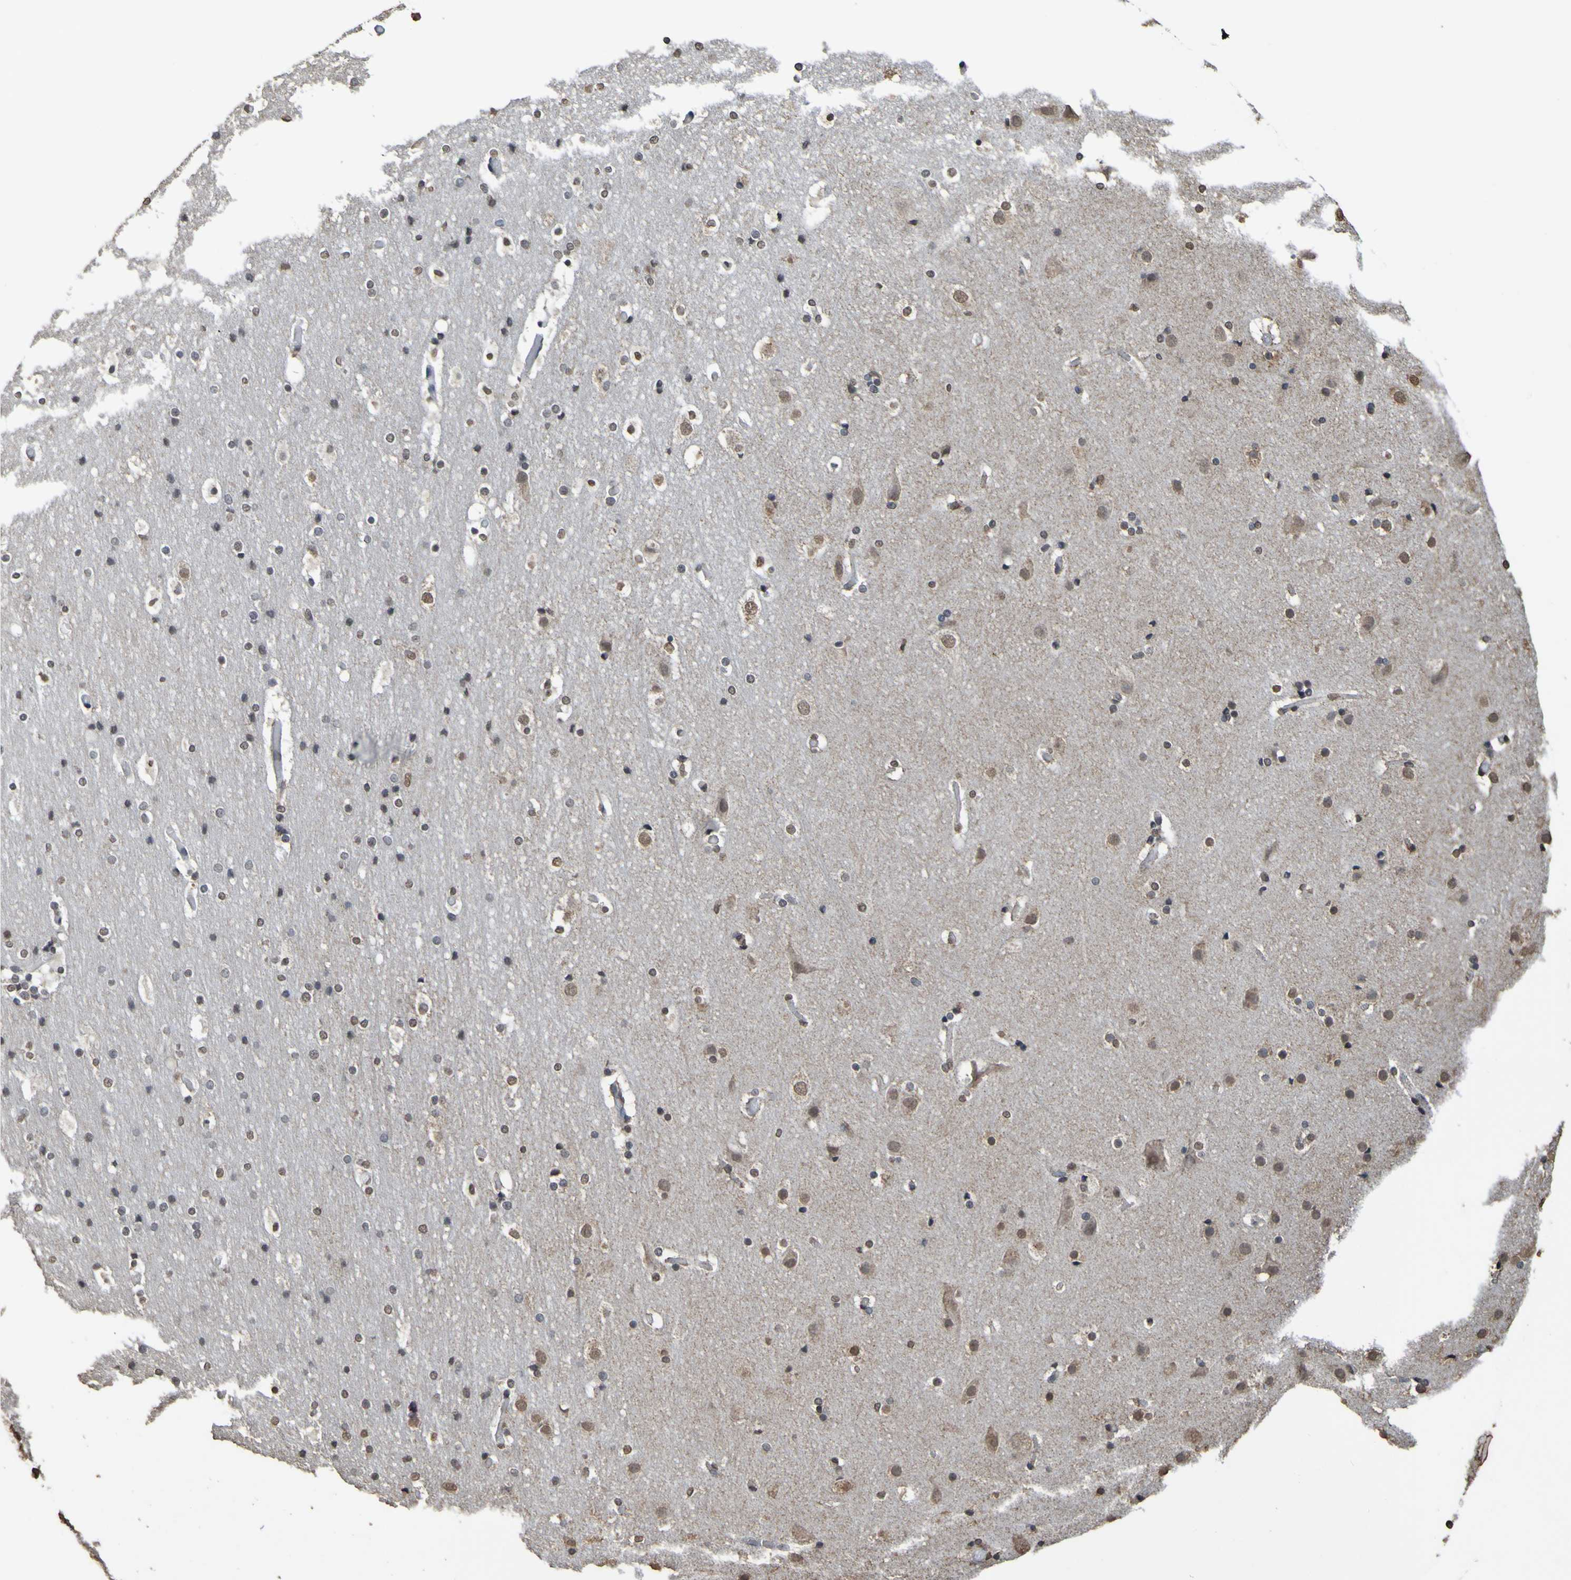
{"staining": {"intensity": "moderate", "quantity": ">75%", "location": "nuclear"}, "tissue": "cerebral cortex", "cell_type": "Endothelial cells", "image_type": "normal", "snomed": [{"axis": "morphology", "description": "Normal tissue, NOS"}, {"axis": "topography", "description": "Cerebral cortex"}], "caption": "Endothelial cells exhibit moderate nuclear staining in approximately >75% of cells in benign cerebral cortex.", "gene": "ALKBH2", "patient": {"sex": "male", "age": 57}}